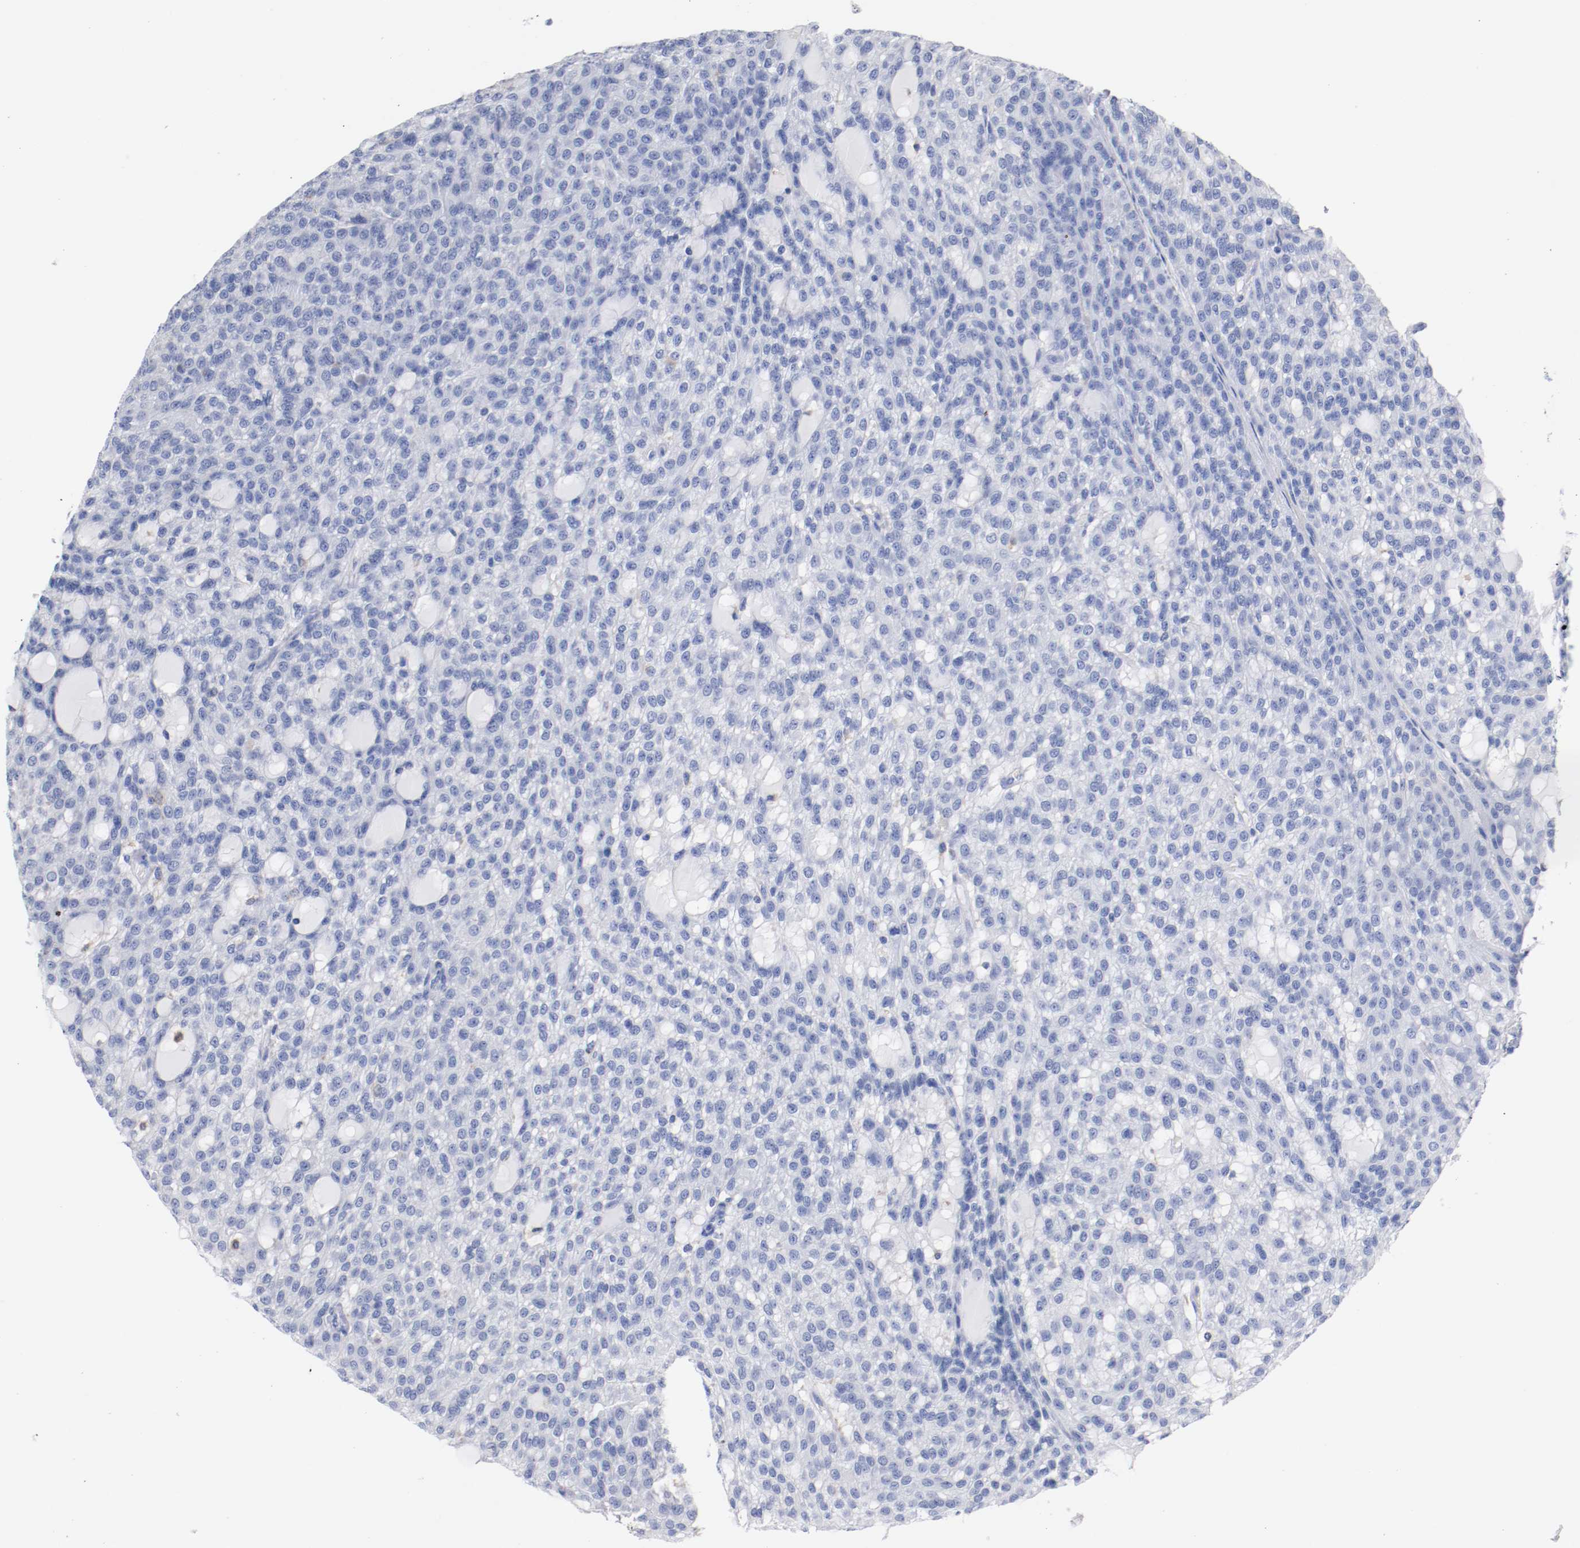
{"staining": {"intensity": "negative", "quantity": "none", "location": "none"}, "tissue": "renal cancer", "cell_type": "Tumor cells", "image_type": "cancer", "snomed": [{"axis": "morphology", "description": "Adenocarcinoma, NOS"}, {"axis": "topography", "description": "Kidney"}], "caption": "An immunohistochemistry micrograph of renal adenocarcinoma is shown. There is no staining in tumor cells of renal adenocarcinoma. (Immunohistochemistry, brightfield microscopy, high magnification).", "gene": "FGFBP1", "patient": {"sex": "male", "age": 63}}